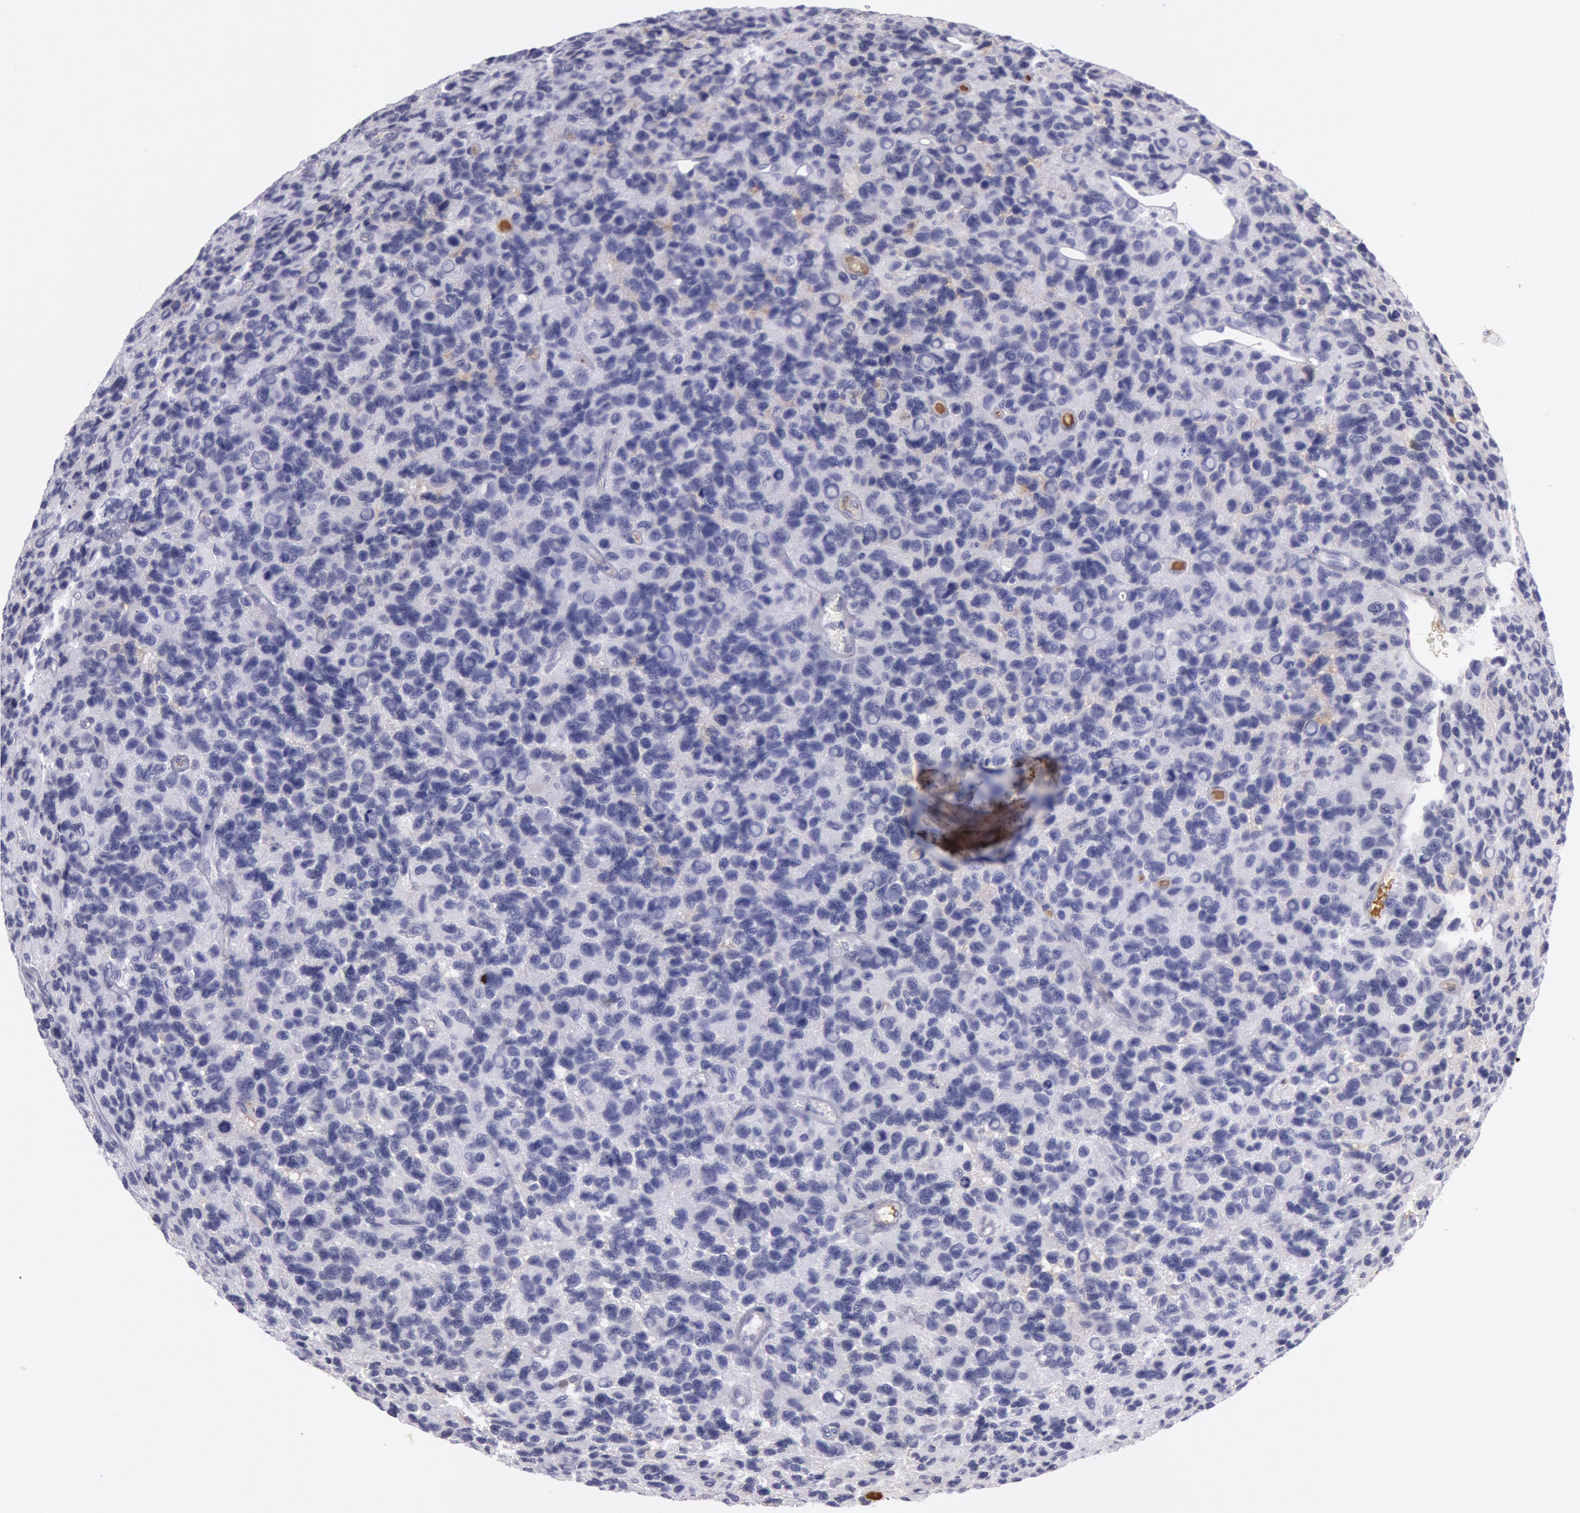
{"staining": {"intensity": "negative", "quantity": "none", "location": "none"}, "tissue": "glioma", "cell_type": "Tumor cells", "image_type": "cancer", "snomed": [{"axis": "morphology", "description": "Glioma, malignant, High grade"}, {"axis": "topography", "description": "Brain"}], "caption": "DAB immunohistochemical staining of human glioma demonstrates no significant expression in tumor cells.", "gene": "IGHG1", "patient": {"sex": "male", "age": 77}}